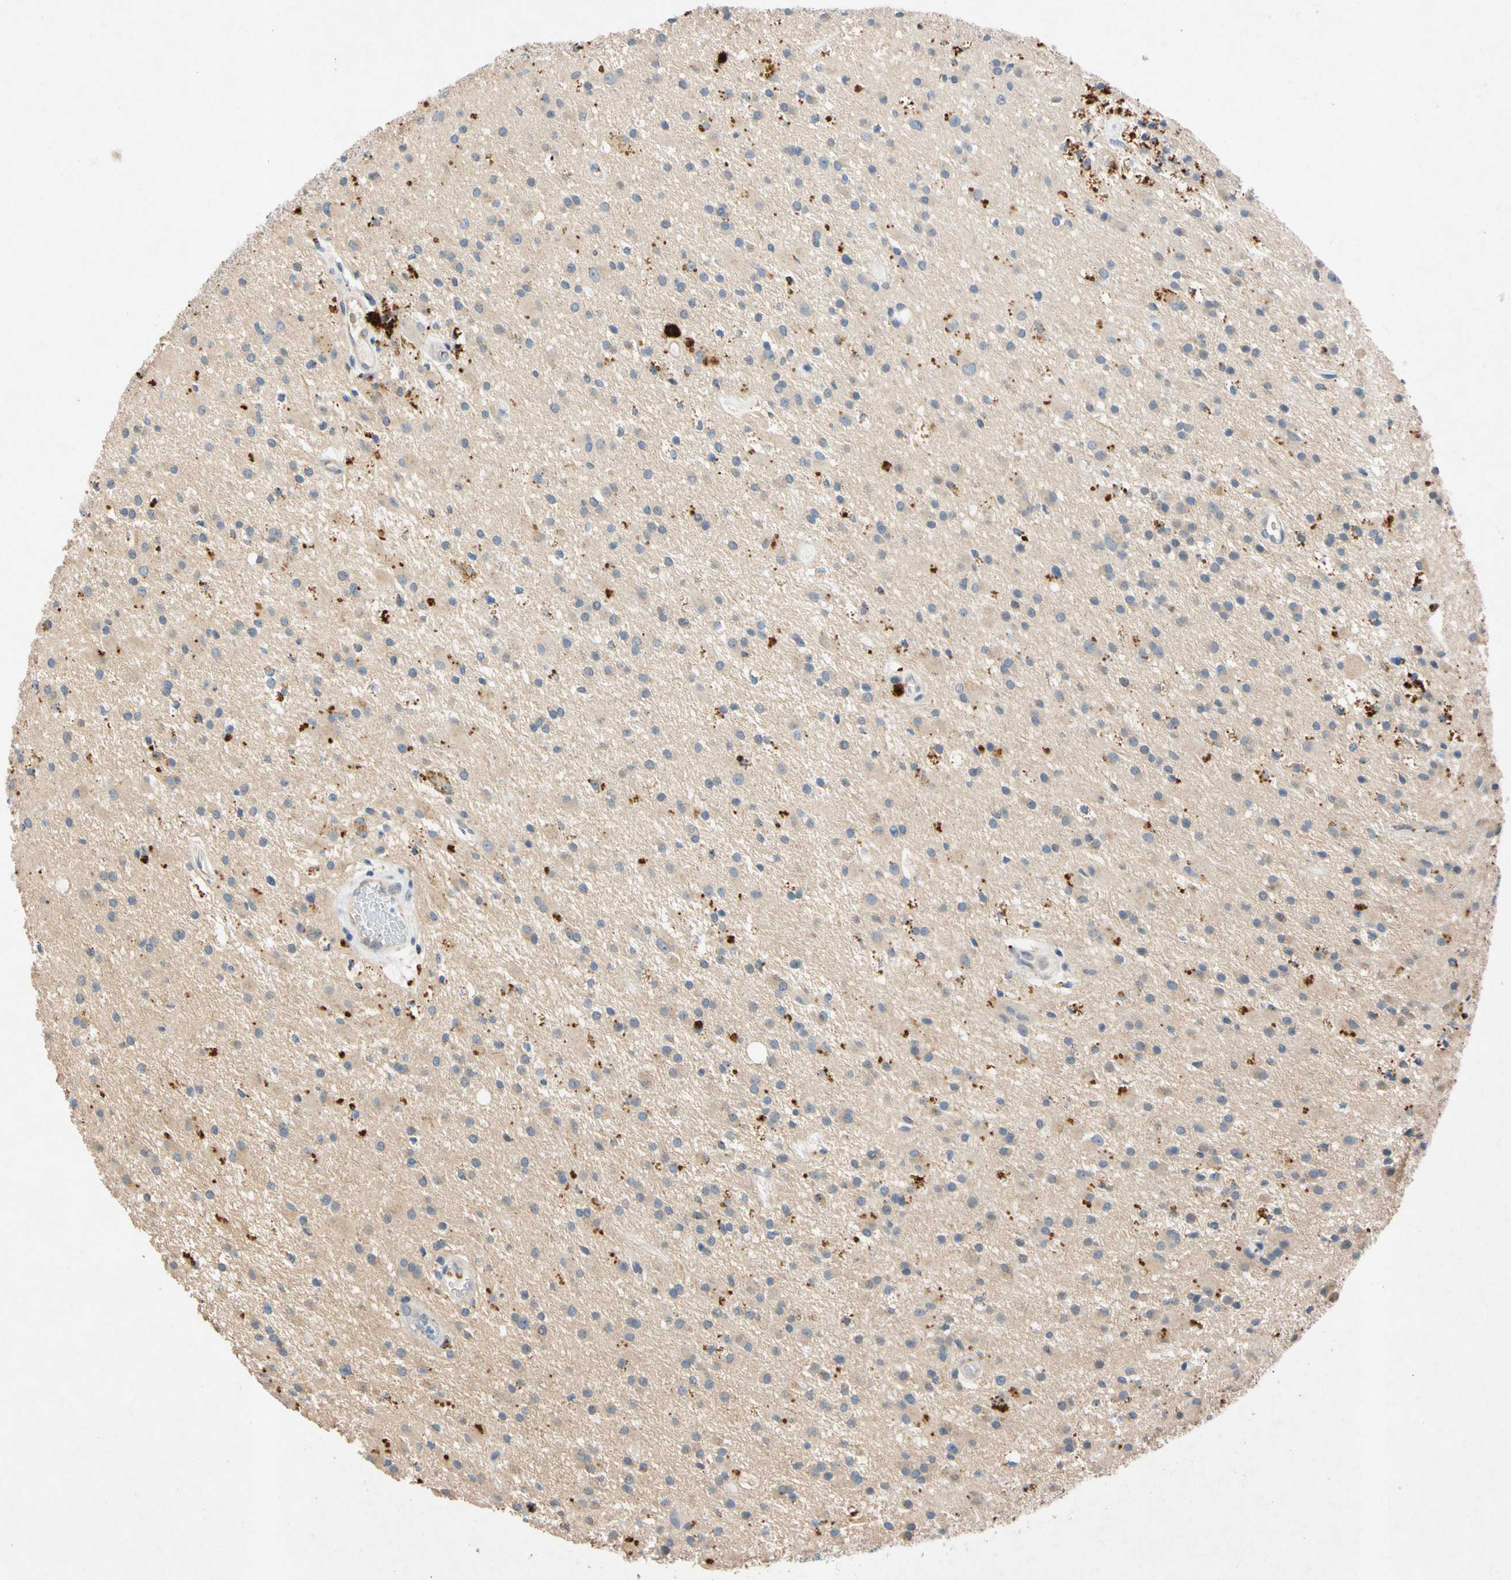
{"staining": {"intensity": "strong", "quantity": "<25%", "location": "cytoplasmic/membranous"}, "tissue": "glioma", "cell_type": "Tumor cells", "image_type": "cancer", "snomed": [{"axis": "morphology", "description": "Glioma, malignant, Low grade"}, {"axis": "topography", "description": "Brain"}], "caption": "This micrograph displays IHC staining of human malignant glioma (low-grade), with medium strong cytoplasmic/membranous expression in about <25% of tumor cells.", "gene": "GASK1B", "patient": {"sex": "male", "age": 58}}